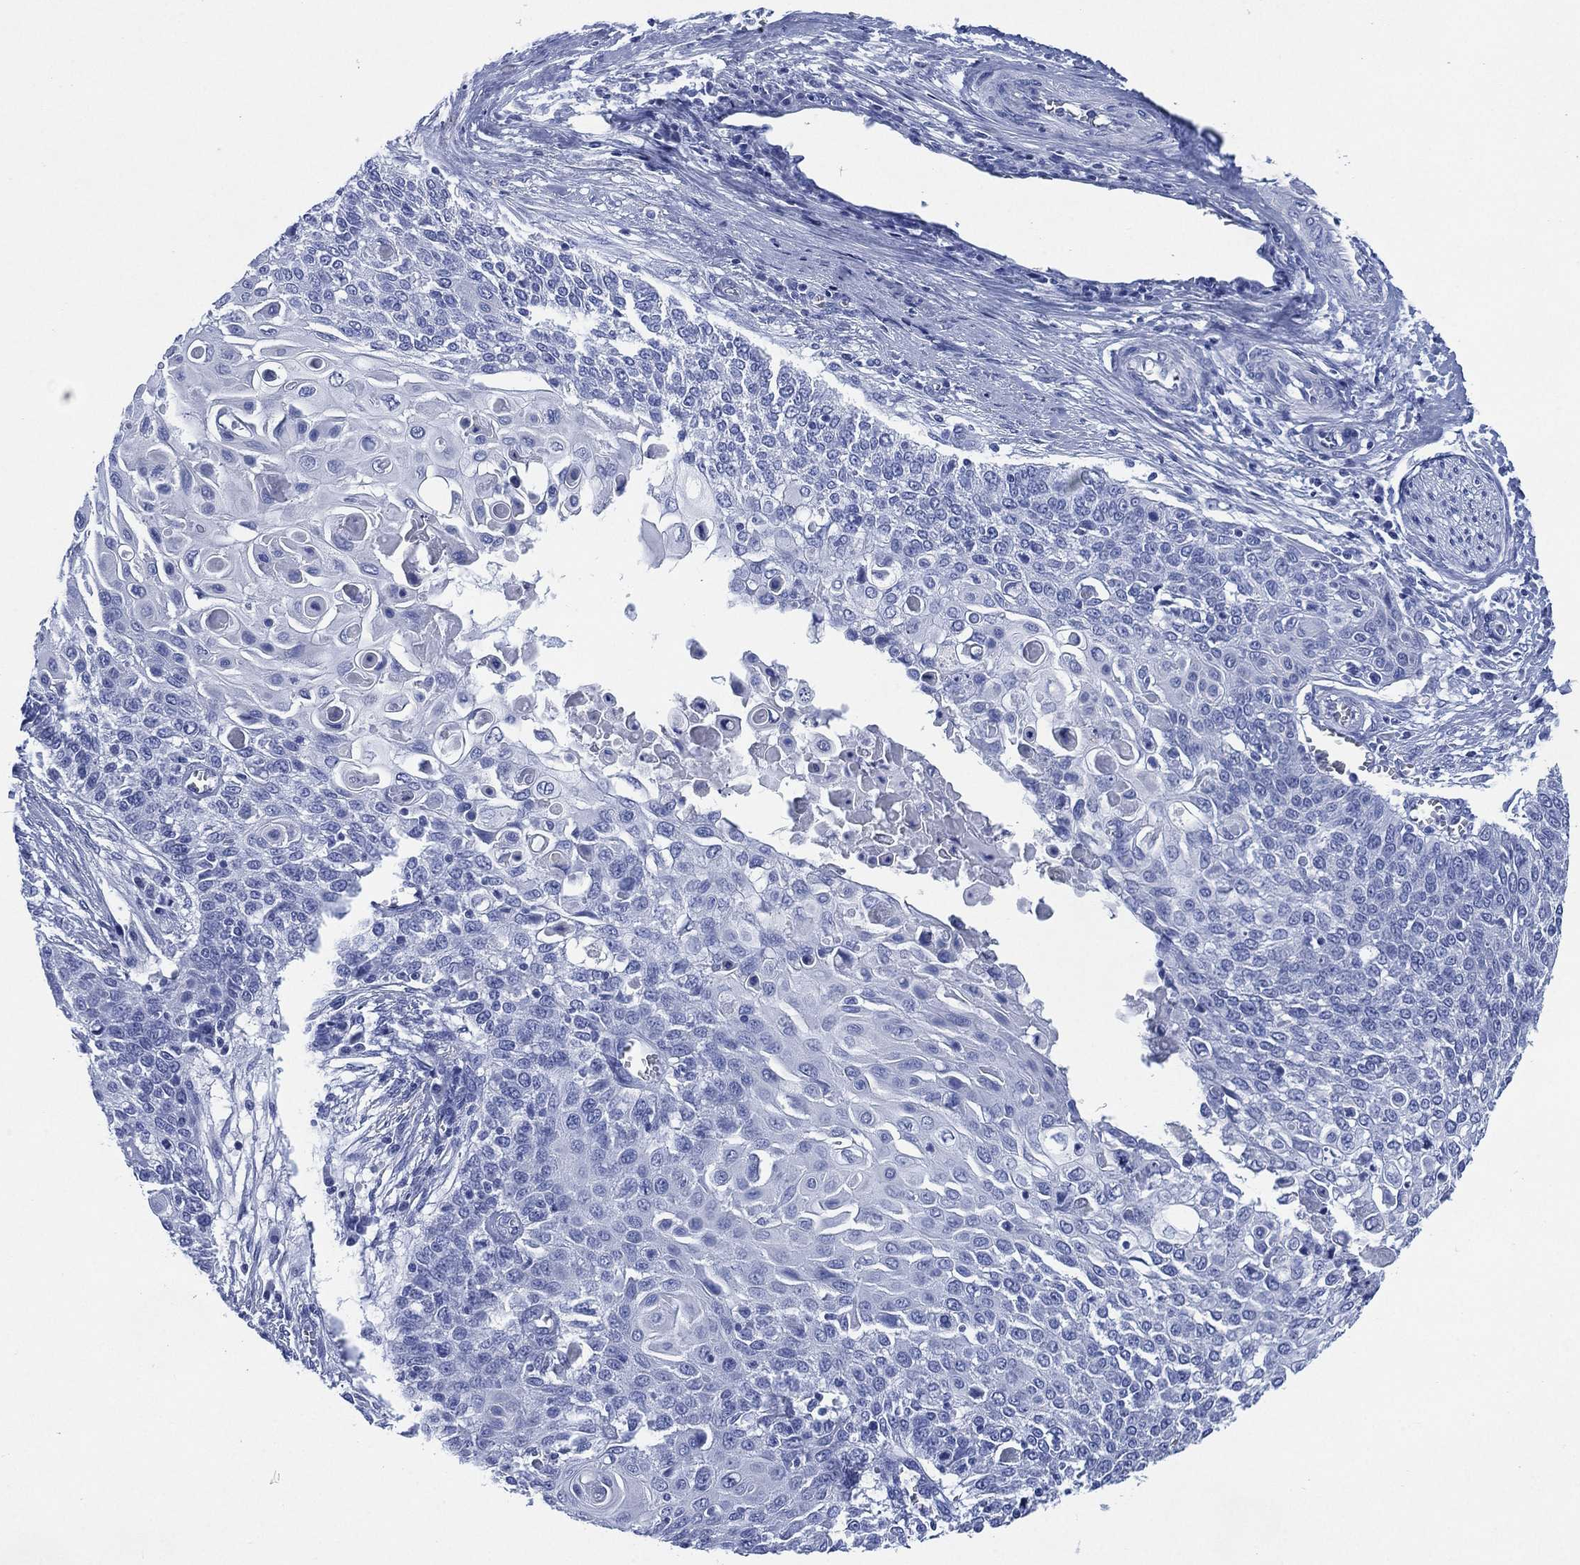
{"staining": {"intensity": "negative", "quantity": "none", "location": "none"}, "tissue": "cervical cancer", "cell_type": "Tumor cells", "image_type": "cancer", "snomed": [{"axis": "morphology", "description": "Squamous cell carcinoma, NOS"}, {"axis": "topography", "description": "Cervix"}], "caption": "This is a micrograph of IHC staining of cervical cancer, which shows no positivity in tumor cells.", "gene": "SIGLECL1", "patient": {"sex": "female", "age": 39}}